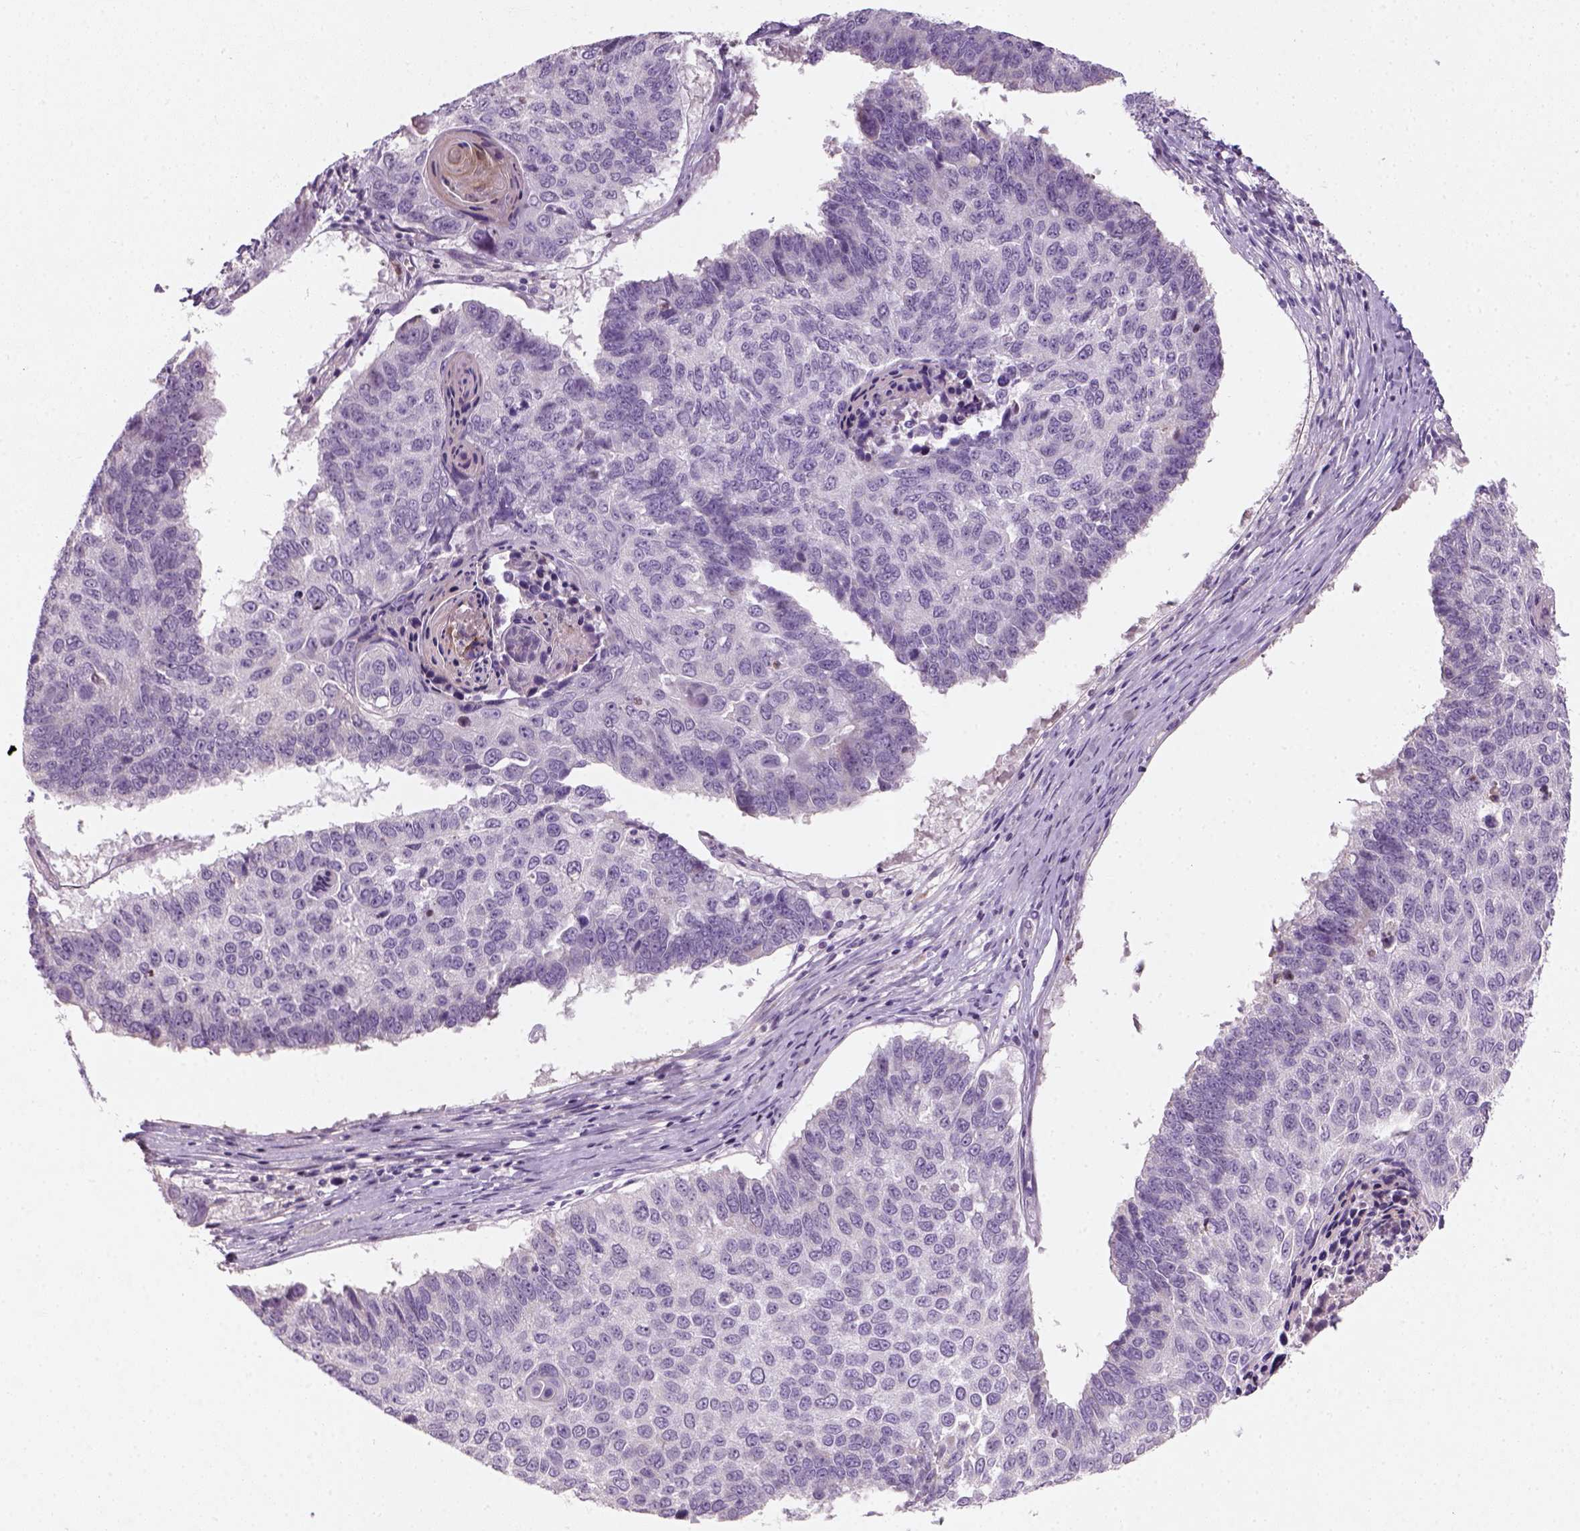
{"staining": {"intensity": "negative", "quantity": "none", "location": "none"}, "tissue": "lung cancer", "cell_type": "Tumor cells", "image_type": "cancer", "snomed": [{"axis": "morphology", "description": "Squamous cell carcinoma, NOS"}, {"axis": "topography", "description": "Lung"}], "caption": "Tumor cells are negative for brown protein staining in lung squamous cell carcinoma.", "gene": "NUDT6", "patient": {"sex": "male", "age": 73}}